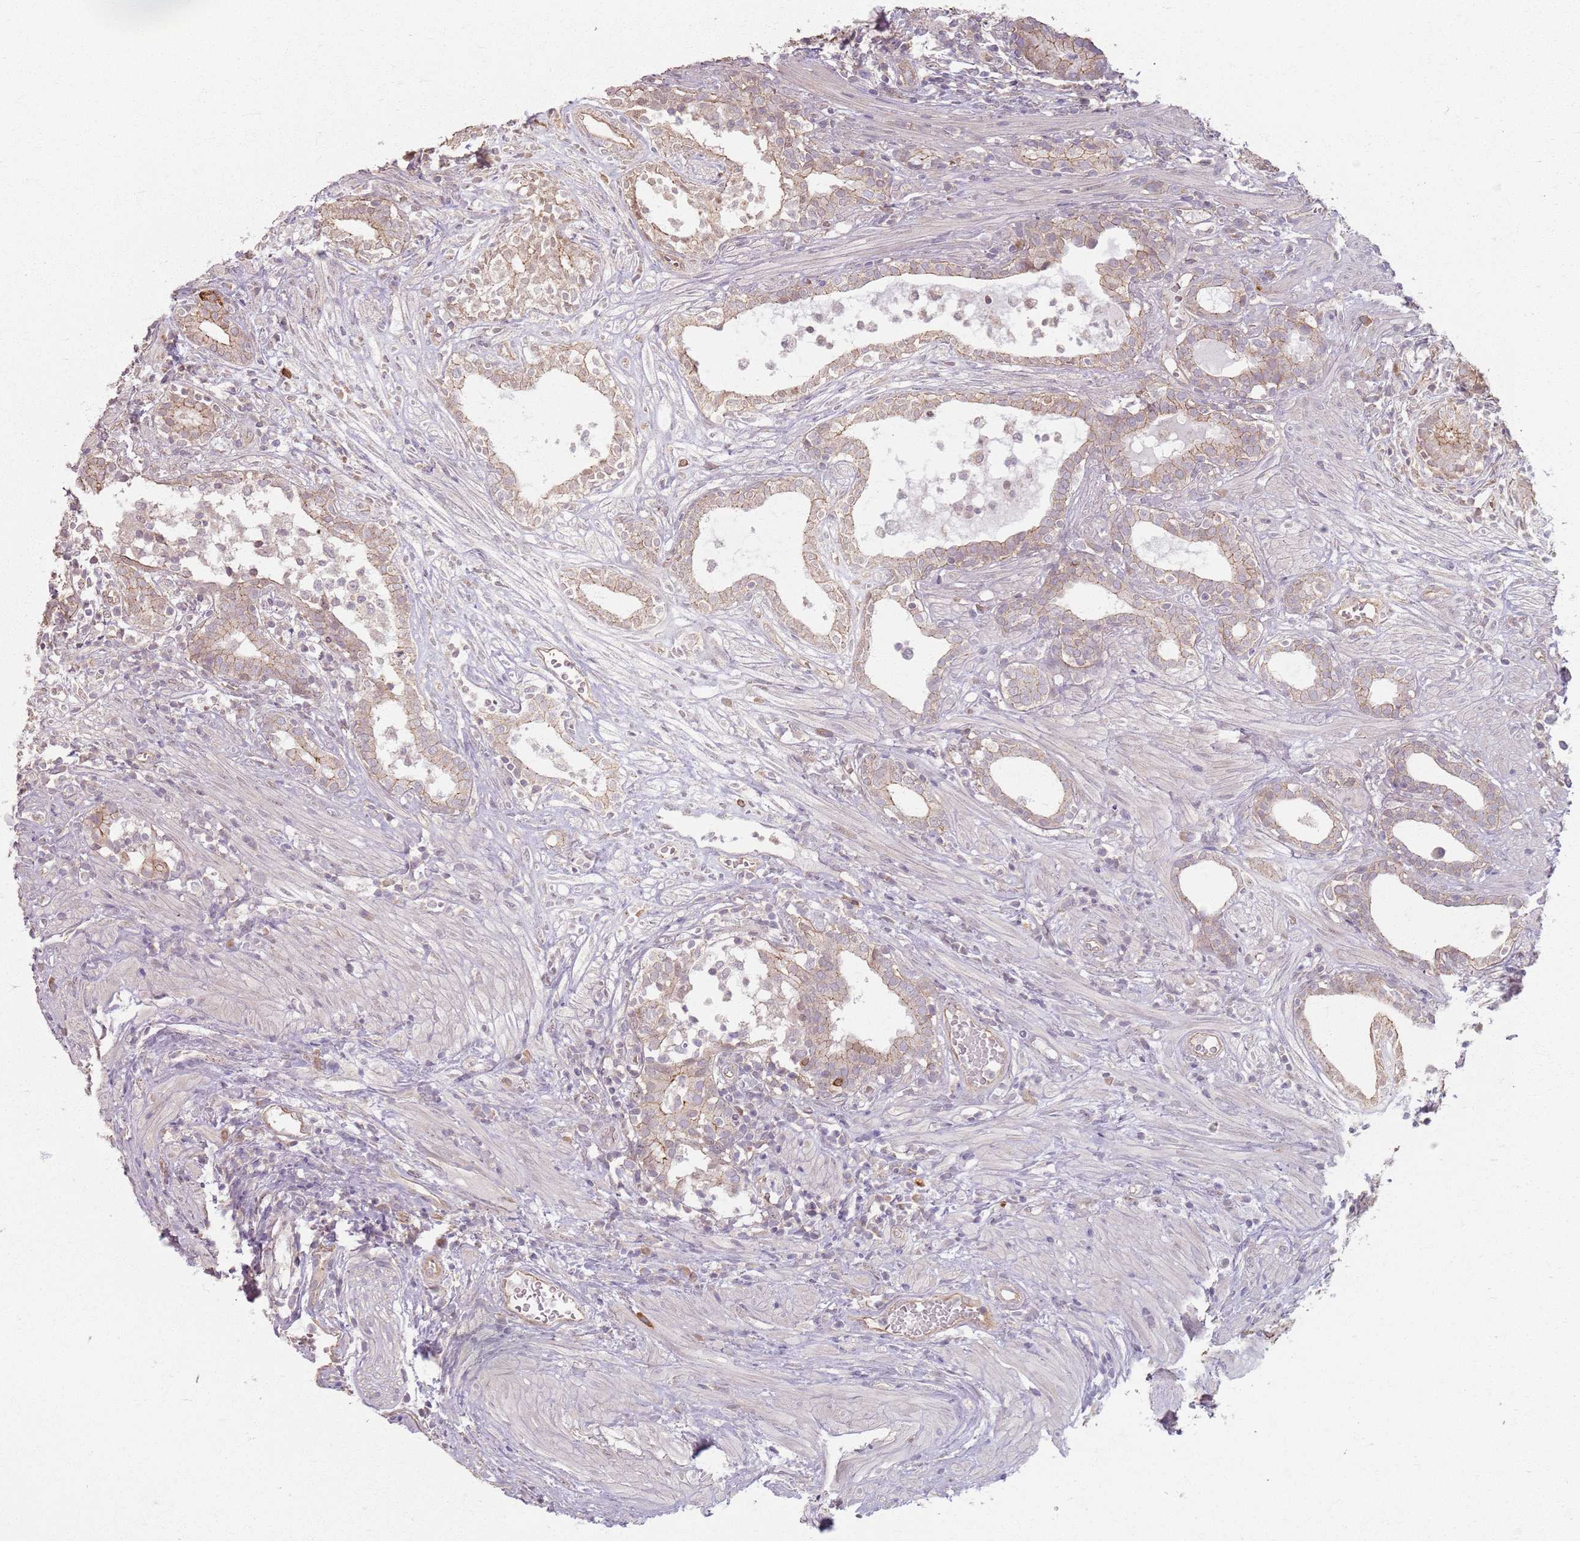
{"staining": {"intensity": "weak", "quantity": ">75%", "location": "cytoplasmic/membranous"}, "tissue": "prostate cancer", "cell_type": "Tumor cells", "image_type": "cancer", "snomed": [{"axis": "morphology", "description": "Adenocarcinoma, High grade"}, {"axis": "topography", "description": "Prostate"}], "caption": "Immunohistochemistry (DAB) staining of human prostate cancer exhibits weak cytoplasmic/membranous protein expression in approximately >75% of tumor cells. (Brightfield microscopy of DAB IHC at high magnification).", "gene": "KCNA5", "patient": {"sex": "male", "age": 67}}